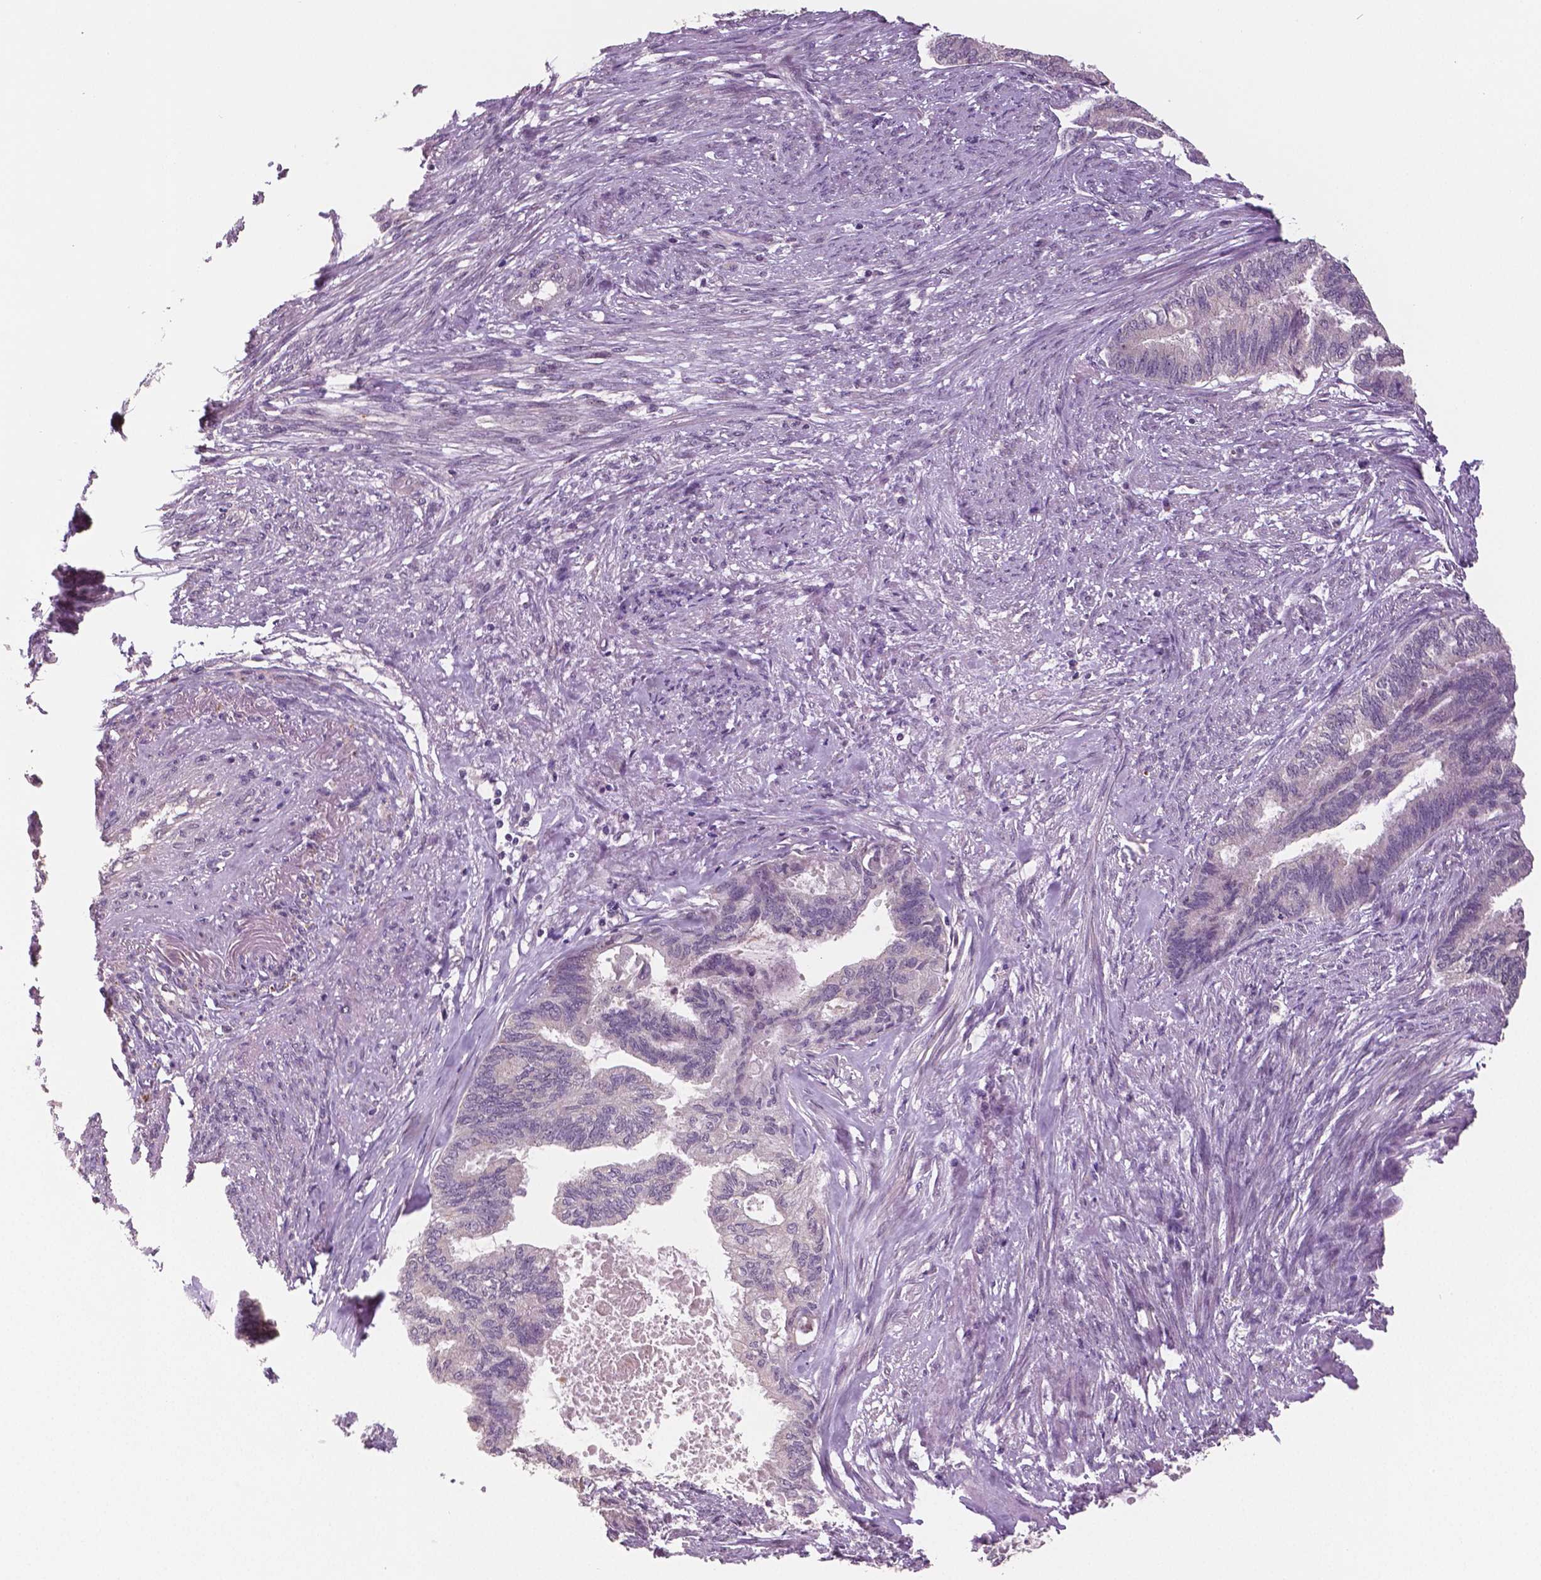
{"staining": {"intensity": "negative", "quantity": "none", "location": "none"}, "tissue": "endometrial cancer", "cell_type": "Tumor cells", "image_type": "cancer", "snomed": [{"axis": "morphology", "description": "Adenocarcinoma, NOS"}, {"axis": "topography", "description": "Endometrium"}], "caption": "Immunohistochemical staining of human endometrial cancer (adenocarcinoma) demonstrates no significant positivity in tumor cells. Nuclei are stained in blue.", "gene": "MKI67", "patient": {"sex": "female", "age": 86}}